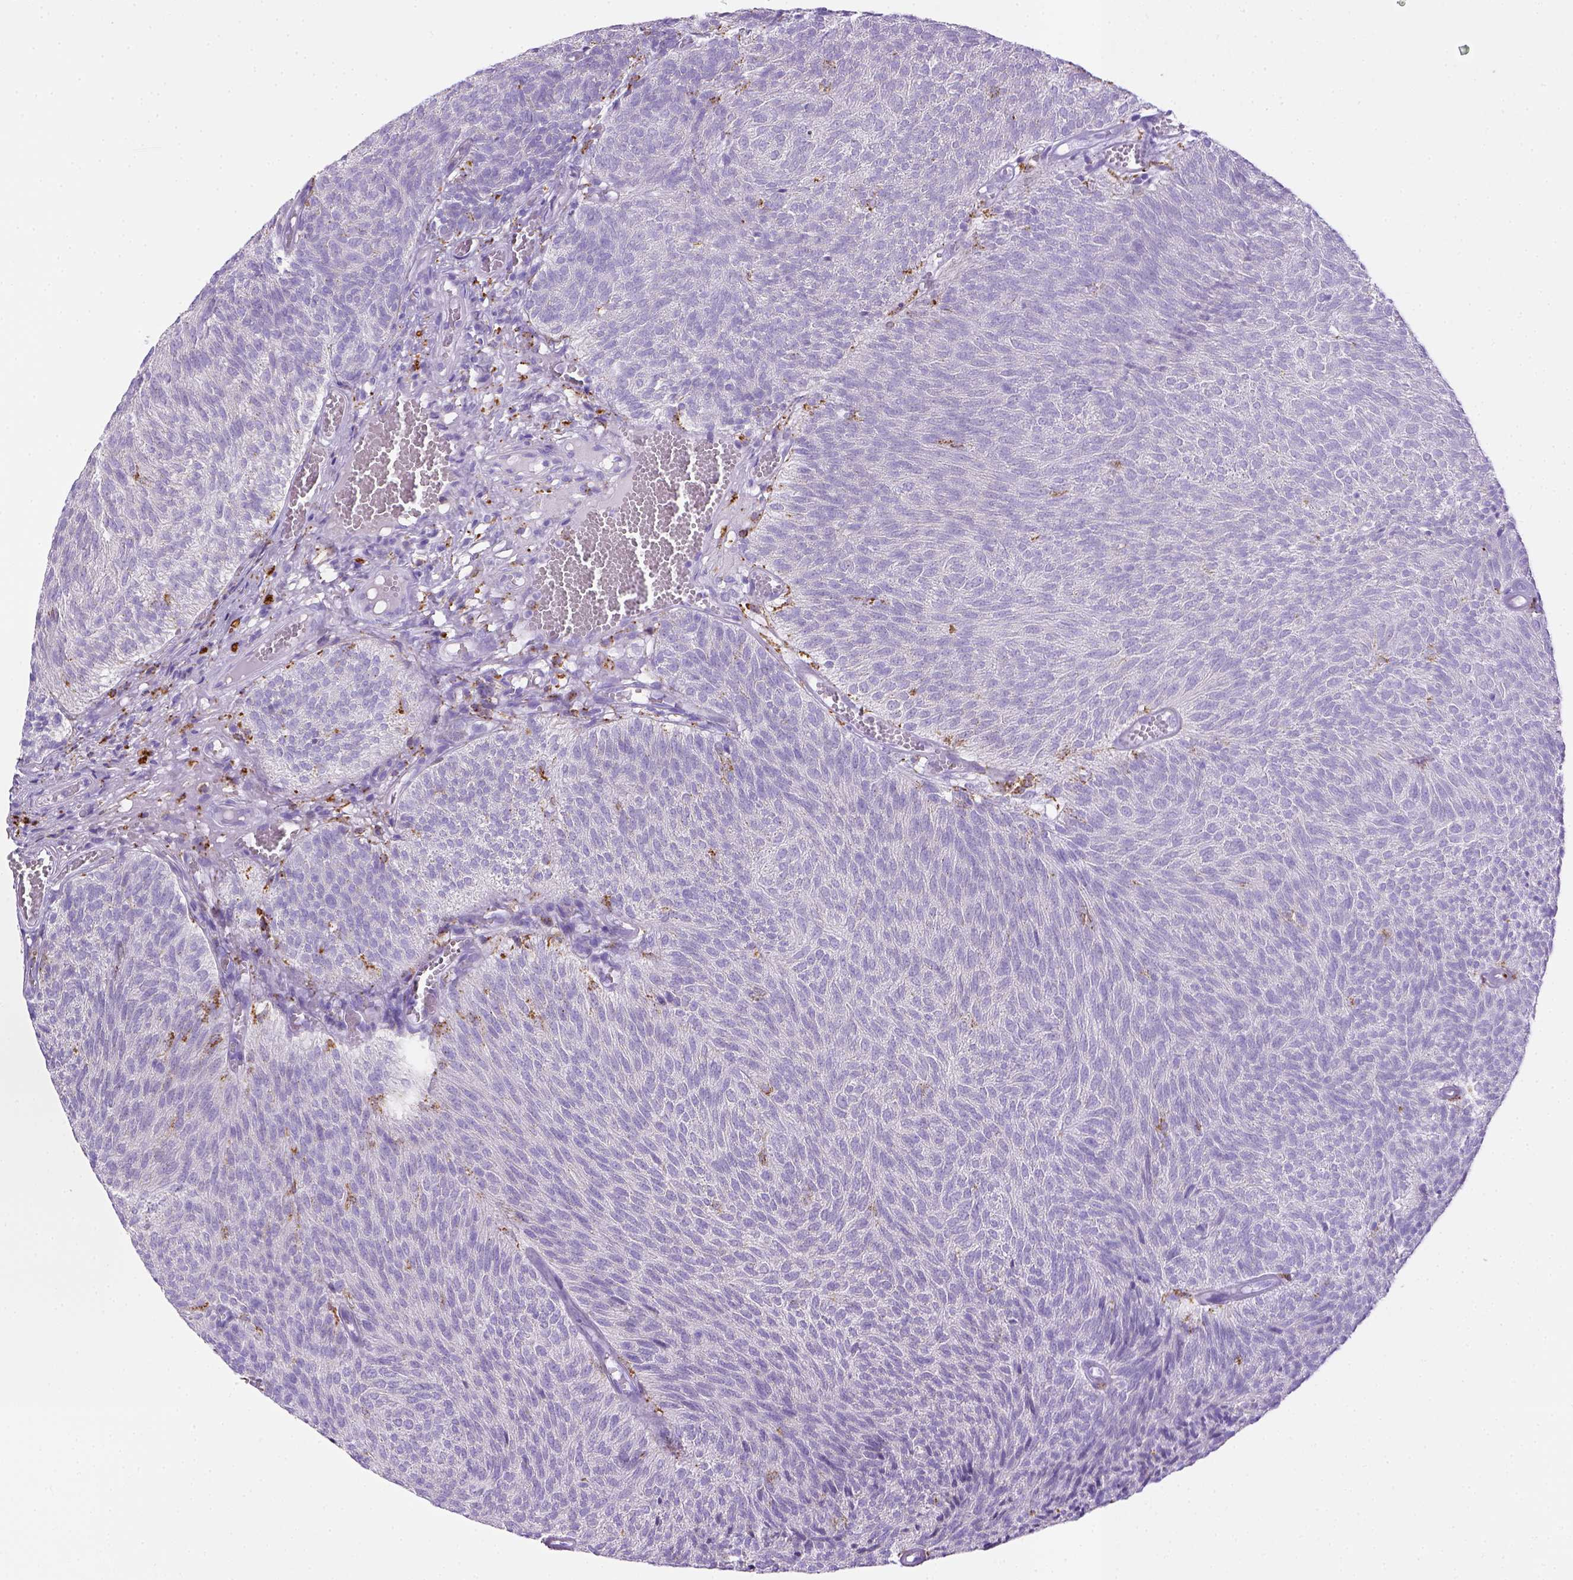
{"staining": {"intensity": "negative", "quantity": "none", "location": "none"}, "tissue": "urothelial cancer", "cell_type": "Tumor cells", "image_type": "cancer", "snomed": [{"axis": "morphology", "description": "Urothelial carcinoma, Low grade"}, {"axis": "topography", "description": "Urinary bladder"}], "caption": "An image of human urothelial cancer is negative for staining in tumor cells.", "gene": "CD68", "patient": {"sex": "male", "age": 77}}